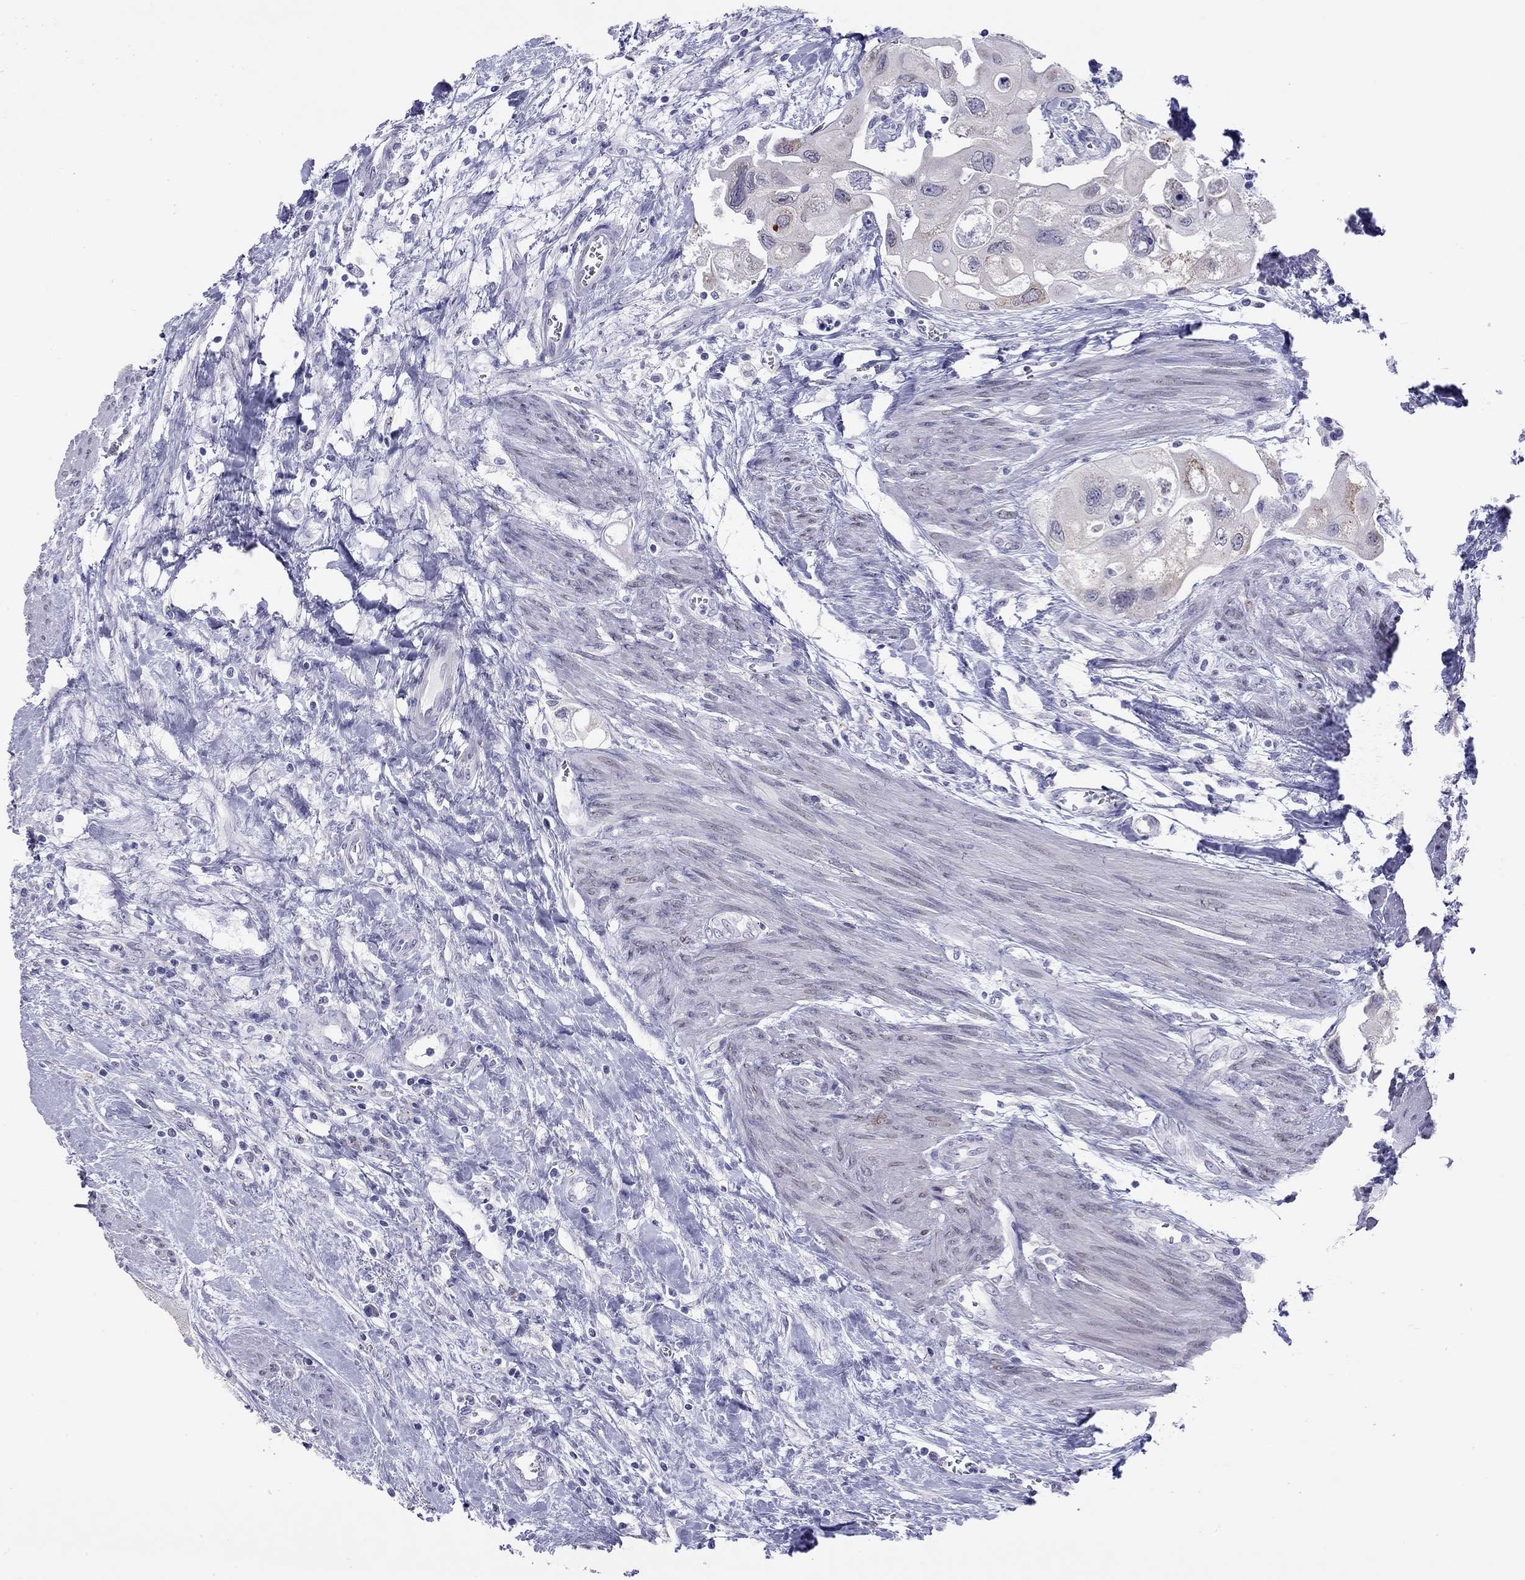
{"staining": {"intensity": "moderate", "quantity": "<25%", "location": "cytoplasmic/membranous"}, "tissue": "urothelial cancer", "cell_type": "Tumor cells", "image_type": "cancer", "snomed": [{"axis": "morphology", "description": "Urothelial carcinoma, High grade"}, {"axis": "topography", "description": "Urinary bladder"}], "caption": "Protein expression by IHC demonstrates moderate cytoplasmic/membranous positivity in approximately <25% of tumor cells in urothelial carcinoma (high-grade).", "gene": "ARMC12", "patient": {"sex": "male", "age": 59}}